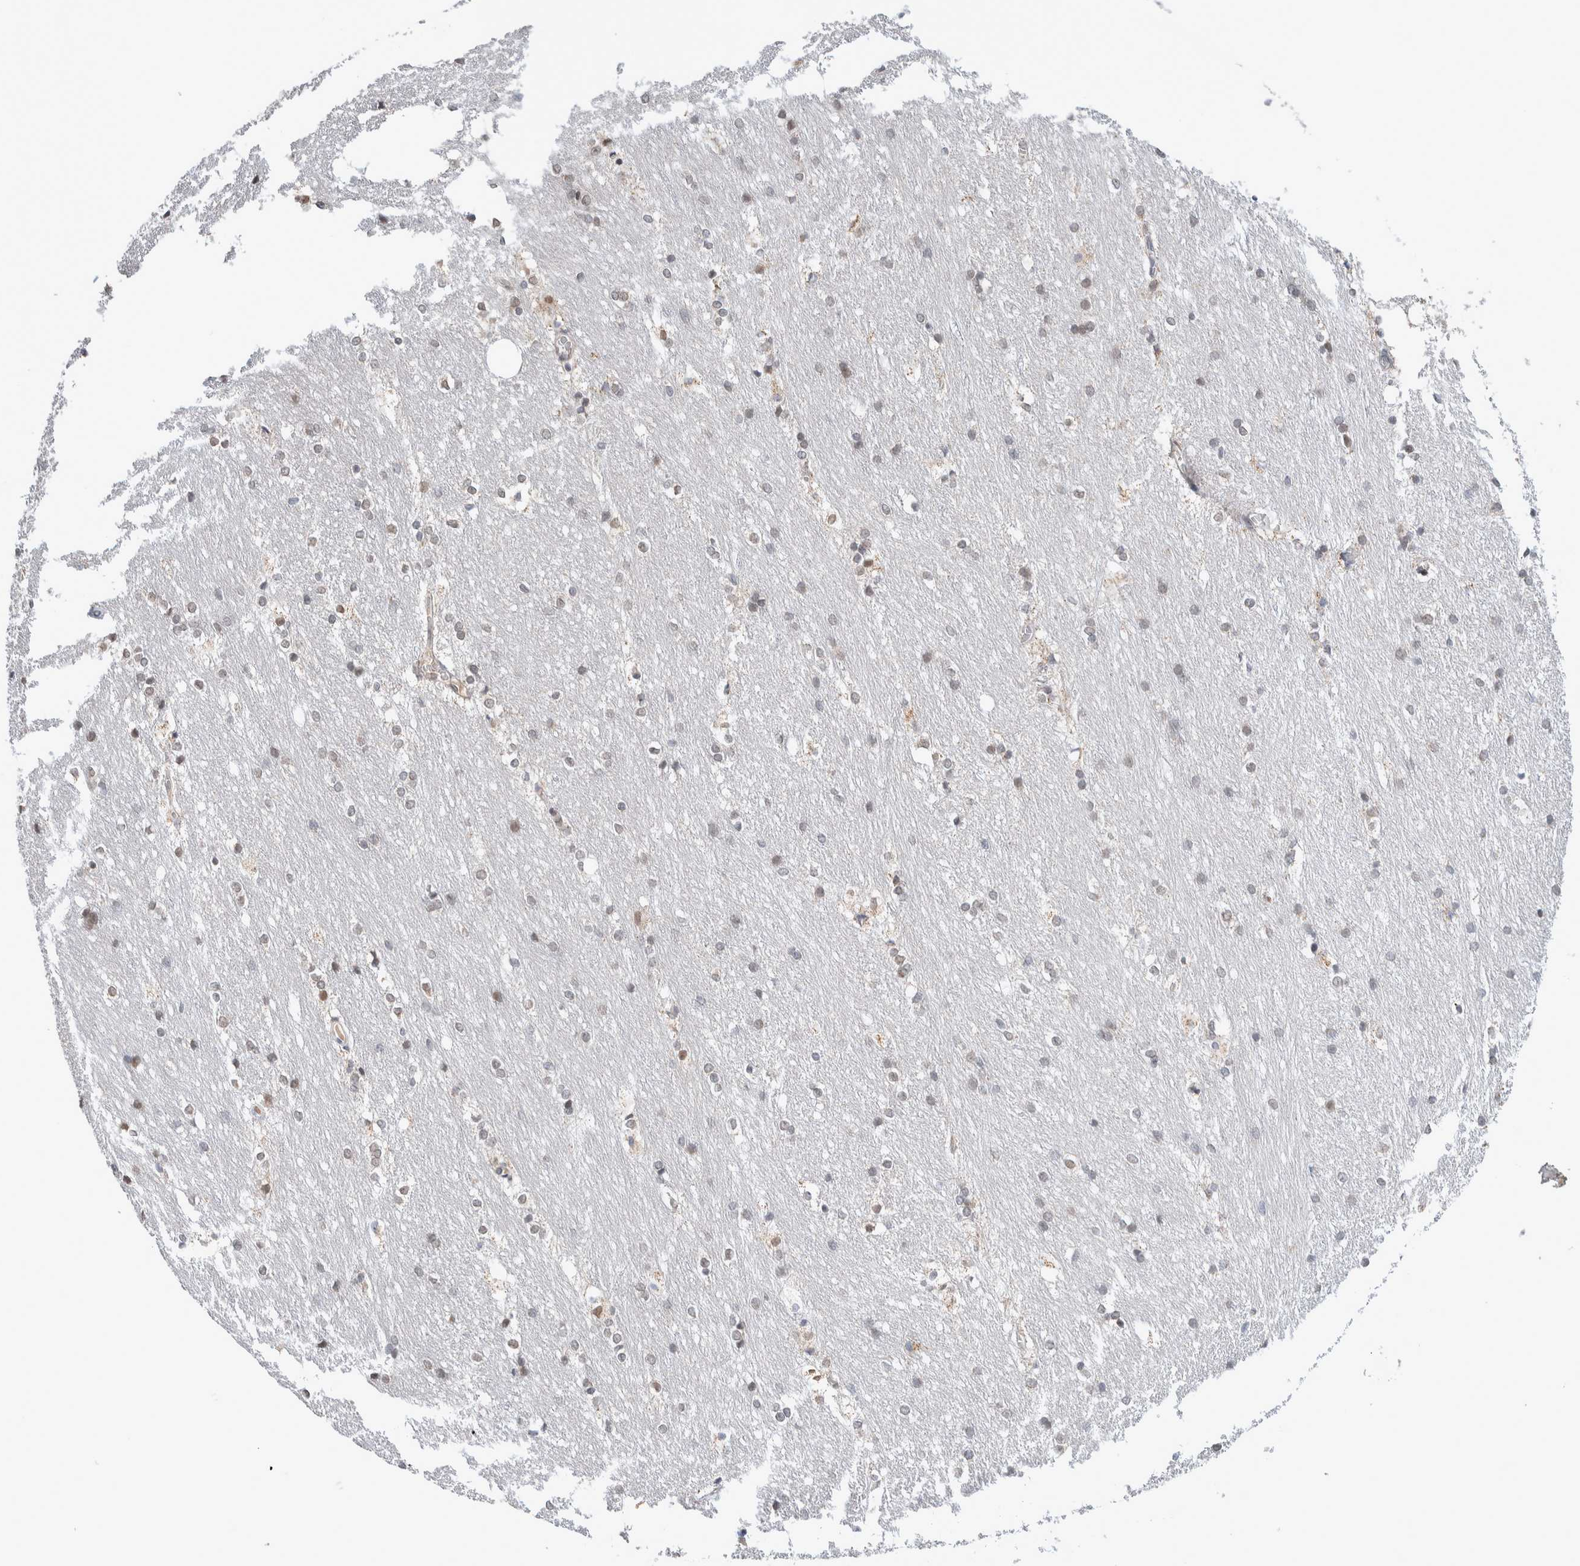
{"staining": {"intensity": "moderate", "quantity": "<25%", "location": "nuclear"}, "tissue": "caudate", "cell_type": "Glial cells", "image_type": "normal", "snomed": [{"axis": "morphology", "description": "Normal tissue, NOS"}, {"axis": "topography", "description": "Lateral ventricle wall"}], "caption": "Immunohistochemistry (IHC) of normal human caudate shows low levels of moderate nuclear positivity in approximately <25% of glial cells. The protein is stained brown, and the nuclei are stained in blue (DAB (3,3'-diaminobenzidine) IHC with brightfield microscopy, high magnification).", "gene": "CRAT", "patient": {"sex": "female", "age": 19}}